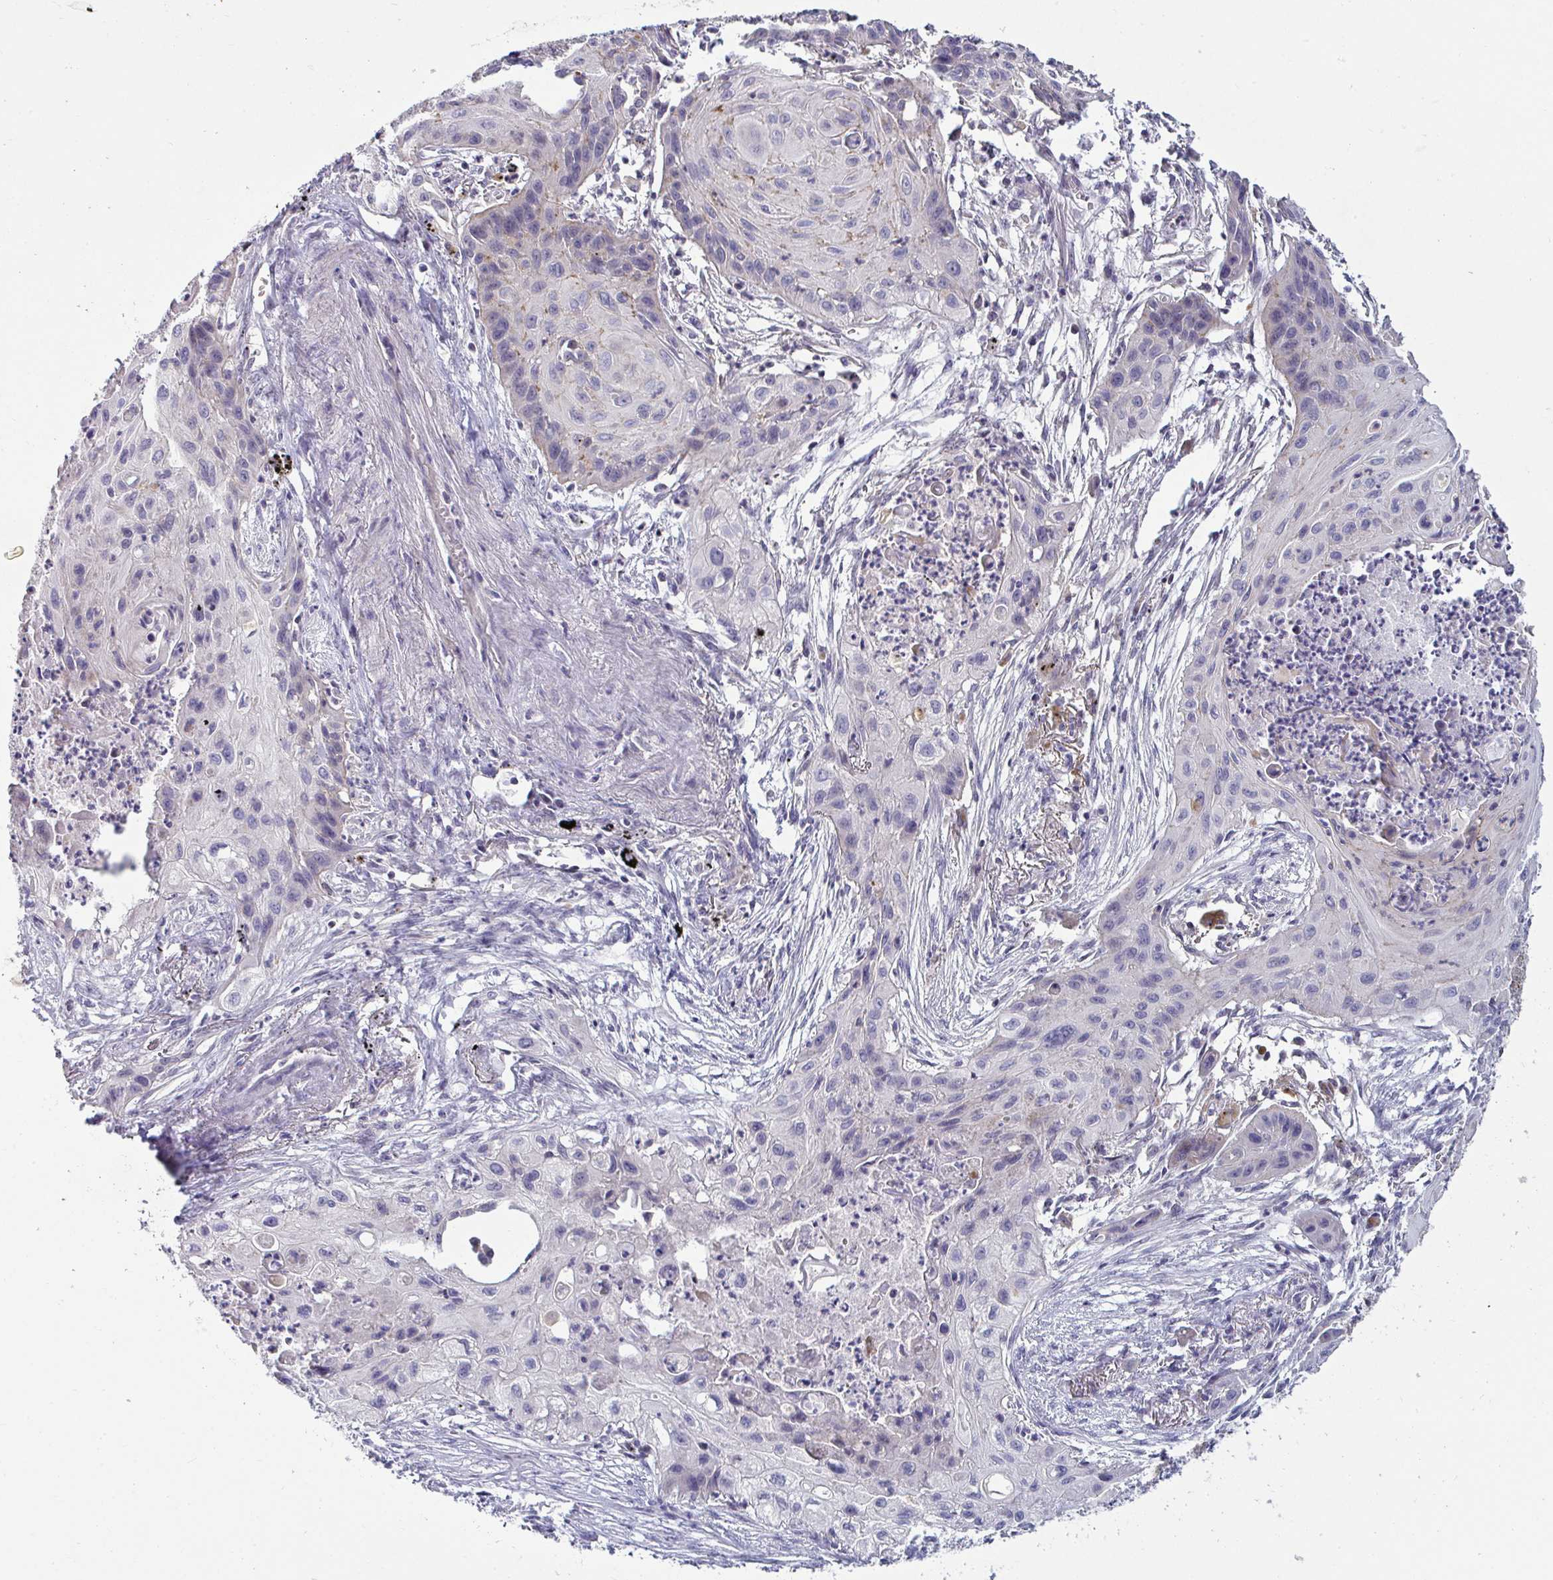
{"staining": {"intensity": "negative", "quantity": "none", "location": "none"}, "tissue": "lung cancer", "cell_type": "Tumor cells", "image_type": "cancer", "snomed": [{"axis": "morphology", "description": "Squamous cell carcinoma, NOS"}, {"axis": "topography", "description": "Lung"}], "caption": "Immunohistochemistry (IHC) image of human squamous cell carcinoma (lung) stained for a protein (brown), which exhibits no staining in tumor cells.", "gene": "GSTM1", "patient": {"sex": "male", "age": 71}}